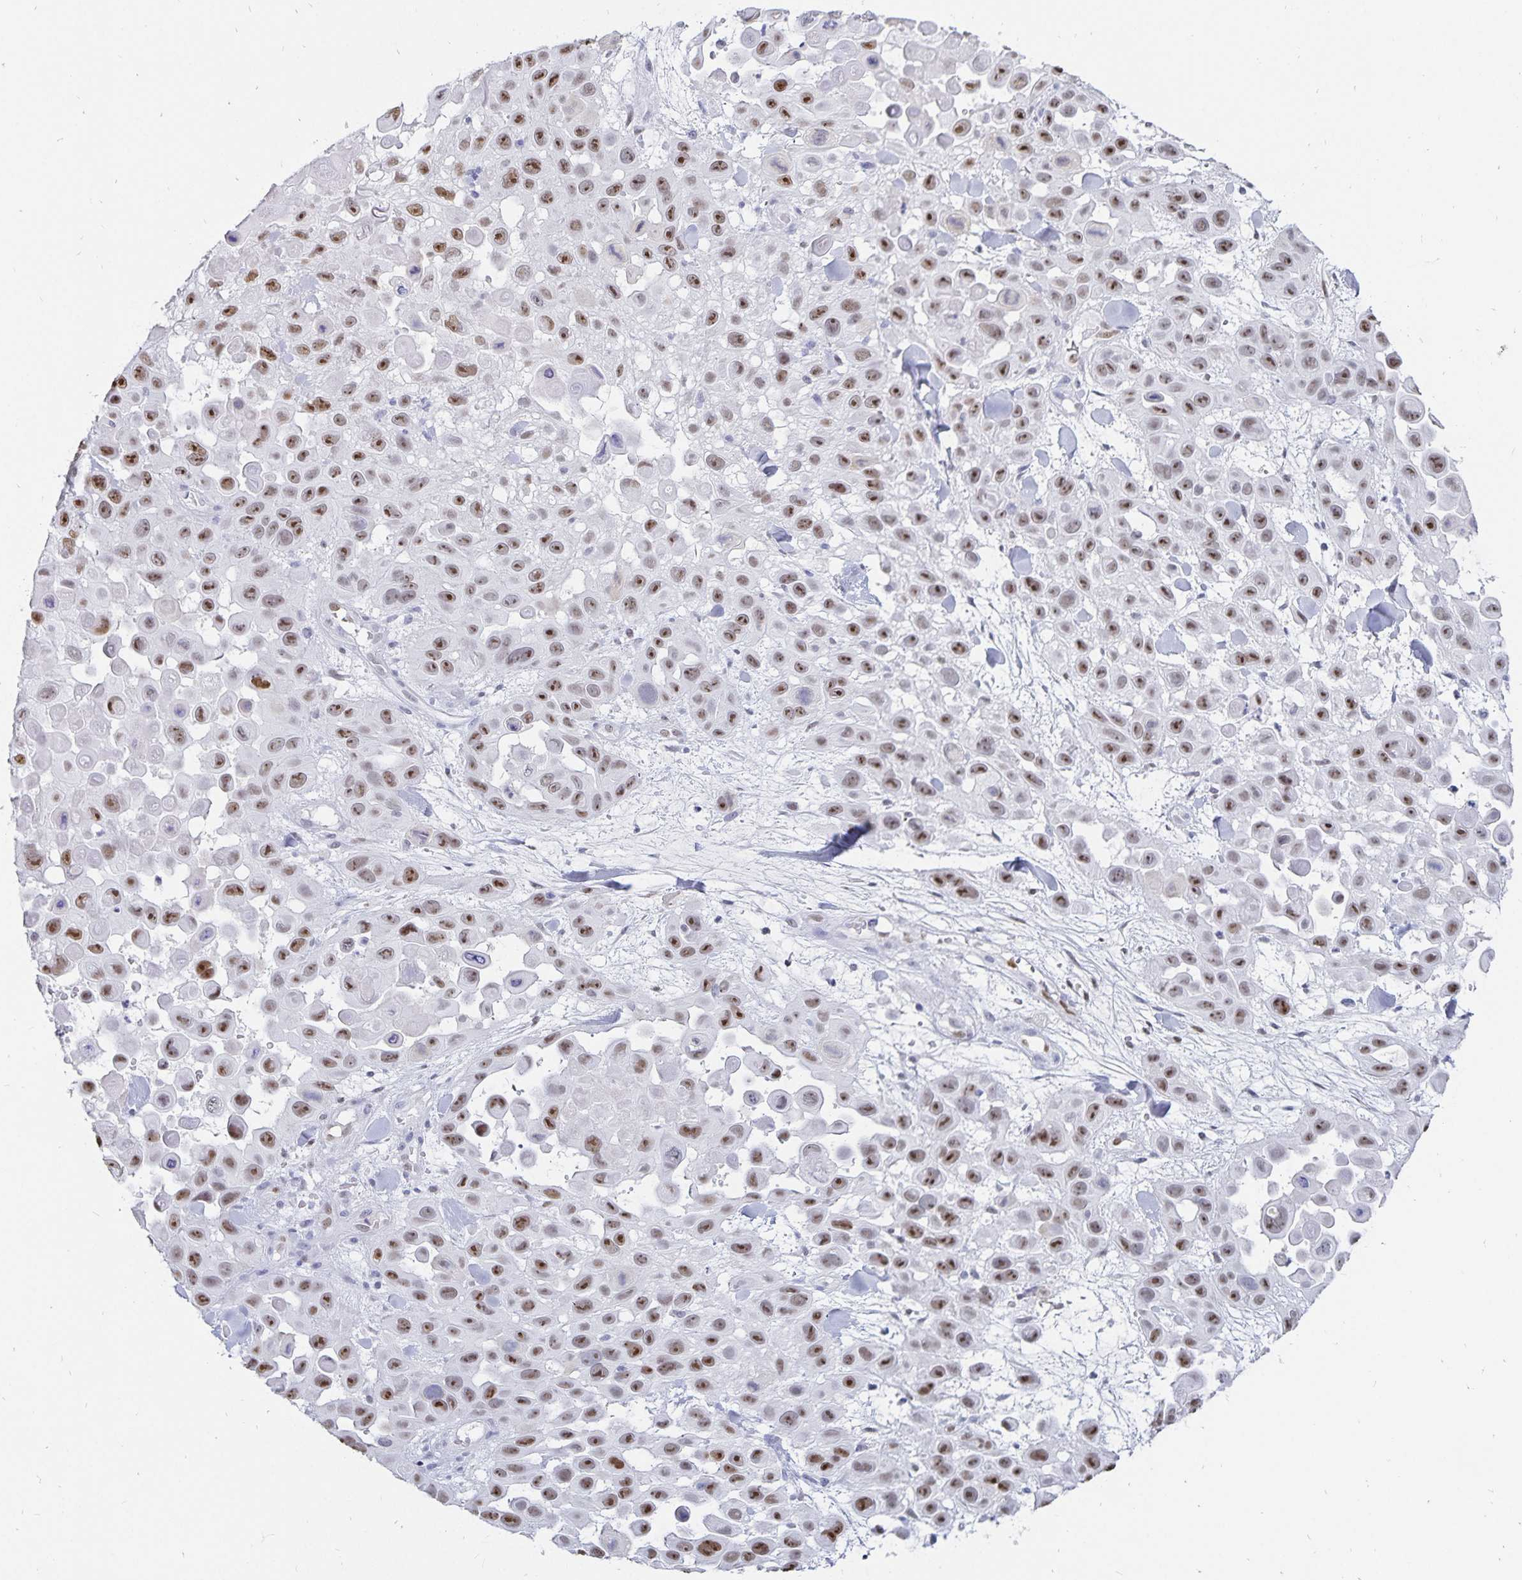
{"staining": {"intensity": "moderate", "quantity": ">75%", "location": "nuclear"}, "tissue": "skin cancer", "cell_type": "Tumor cells", "image_type": "cancer", "snomed": [{"axis": "morphology", "description": "Squamous cell carcinoma, NOS"}, {"axis": "topography", "description": "Skin"}], "caption": "Skin squamous cell carcinoma was stained to show a protein in brown. There is medium levels of moderate nuclear positivity in approximately >75% of tumor cells.", "gene": "HMGB3", "patient": {"sex": "male", "age": 81}}